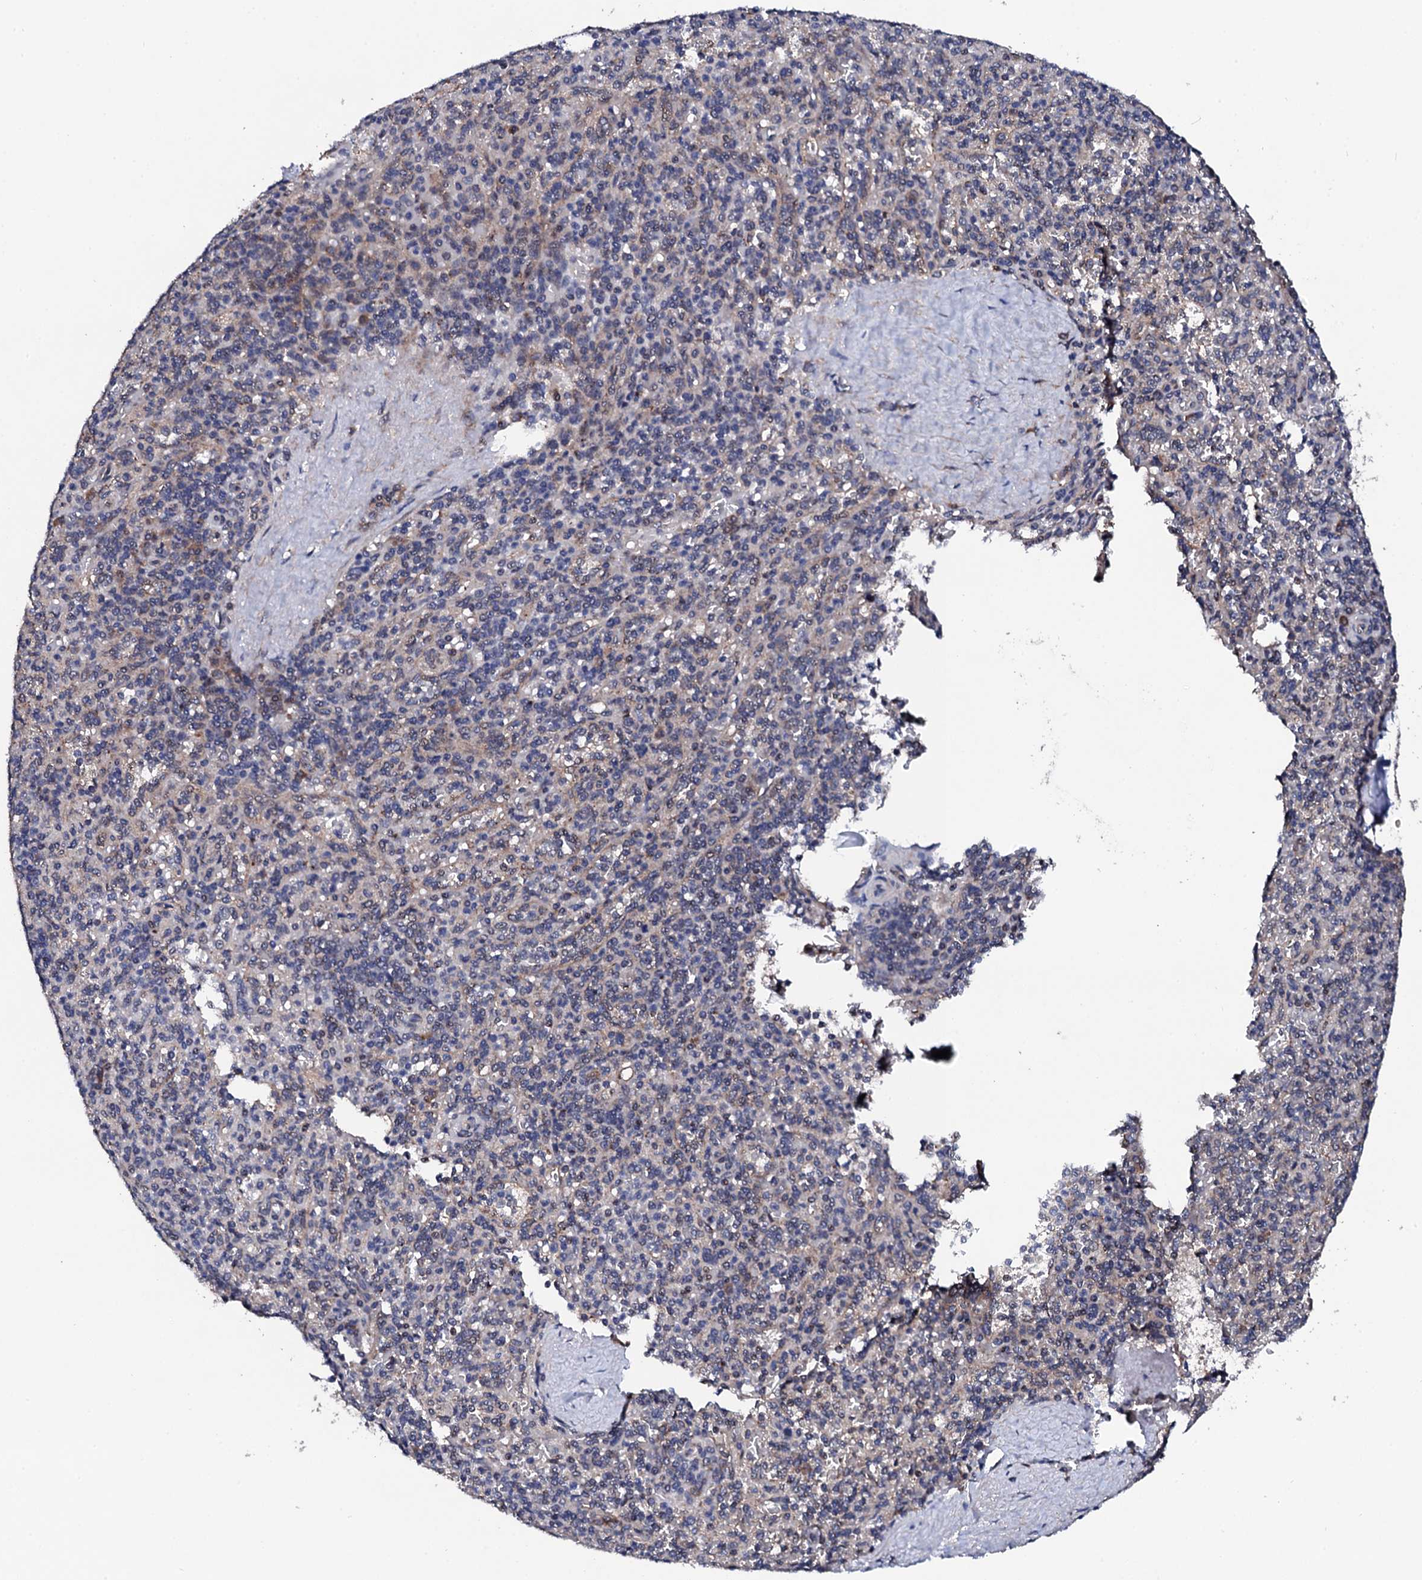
{"staining": {"intensity": "weak", "quantity": "<25%", "location": "cytoplasmic/membranous"}, "tissue": "spleen", "cell_type": "Cells in red pulp", "image_type": "normal", "snomed": [{"axis": "morphology", "description": "Normal tissue, NOS"}, {"axis": "topography", "description": "Spleen"}], "caption": "Immunohistochemical staining of unremarkable human spleen shows no significant positivity in cells in red pulp. (DAB IHC with hematoxylin counter stain).", "gene": "IP6K1", "patient": {"sex": "male", "age": 82}}